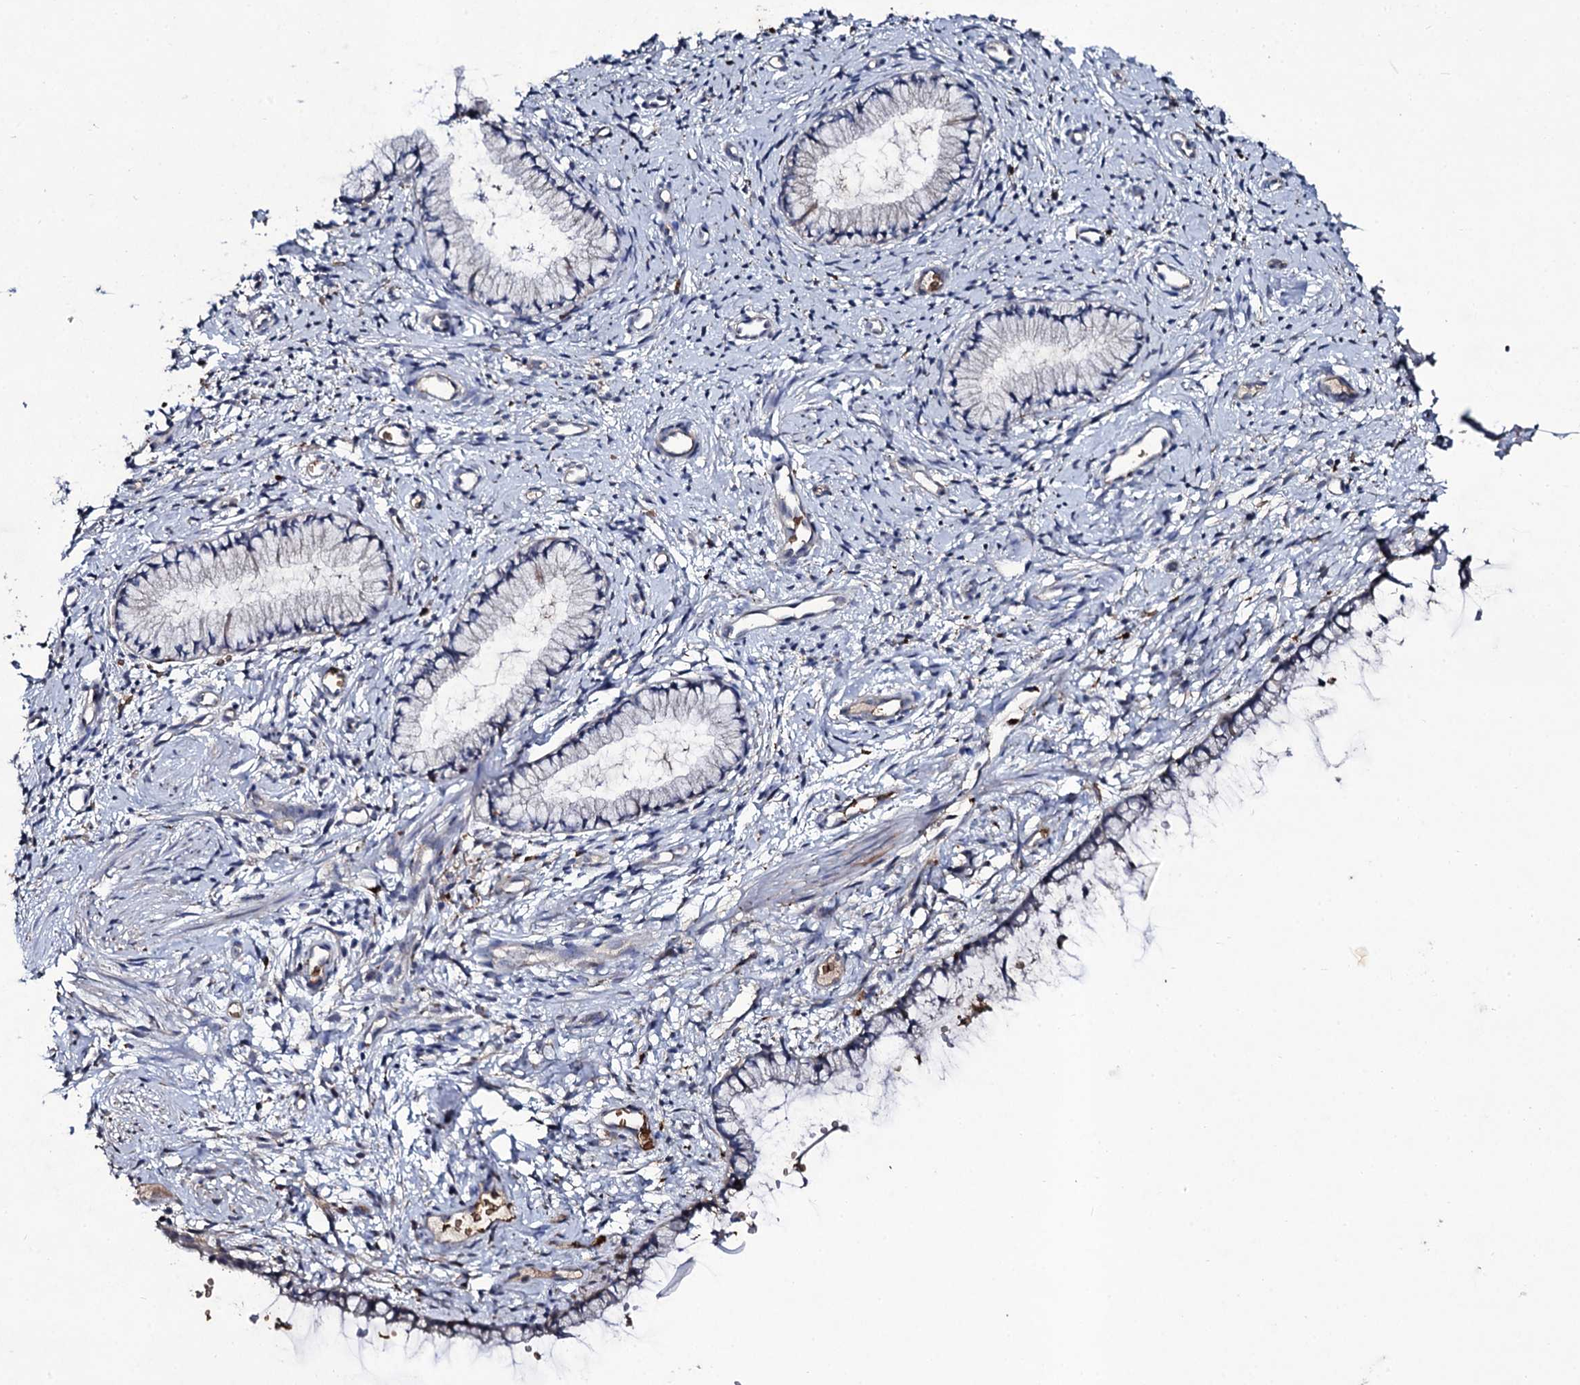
{"staining": {"intensity": "weak", "quantity": "25%-75%", "location": "cytoplasmic/membranous"}, "tissue": "cervix", "cell_type": "Glandular cells", "image_type": "normal", "snomed": [{"axis": "morphology", "description": "Normal tissue, NOS"}, {"axis": "topography", "description": "Cervix"}], "caption": "The histopathology image shows a brown stain indicating the presence of a protein in the cytoplasmic/membranous of glandular cells in cervix.", "gene": "LRRC28", "patient": {"sex": "female", "age": 57}}